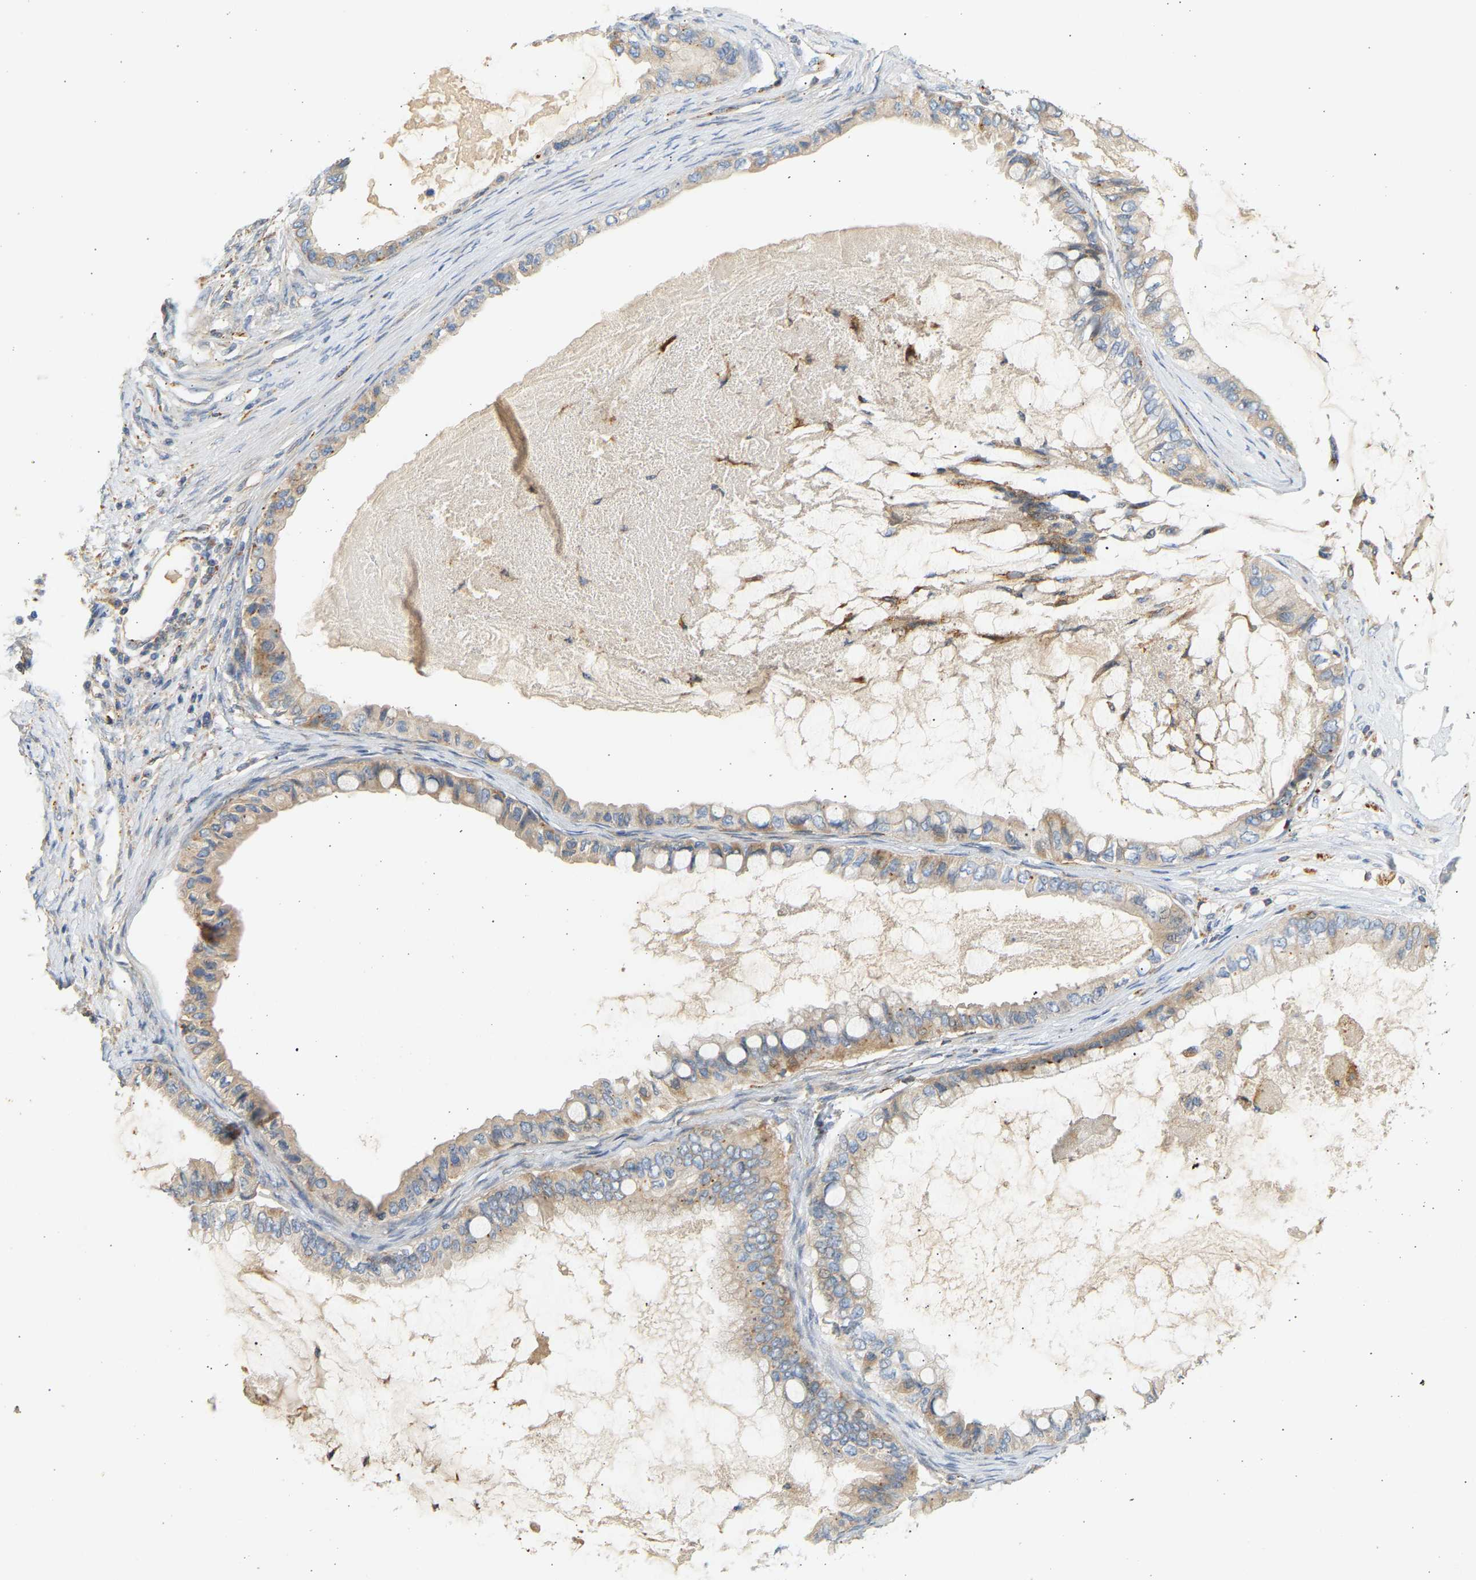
{"staining": {"intensity": "weak", "quantity": ">75%", "location": "cytoplasmic/membranous"}, "tissue": "ovarian cancer", "cell_type": "Tumor cells", "image_type": "cancer", "snomed": [{"axis": "morphology", "description": "Cystadenocarcinoma, mucinous, NOS"}, {"axis": "topography", "description": "Ovary"}], "caption": "This image shows ovarian cancer stained with immunohistochemistry to label a protein in brown. The cytoplasmic/membranous of tumor cells show weak positivity for the protein. Nuclei are counter-stained blue.", "gene": "ENTHD1", "patient": {"sex": "female", "age": 80}}